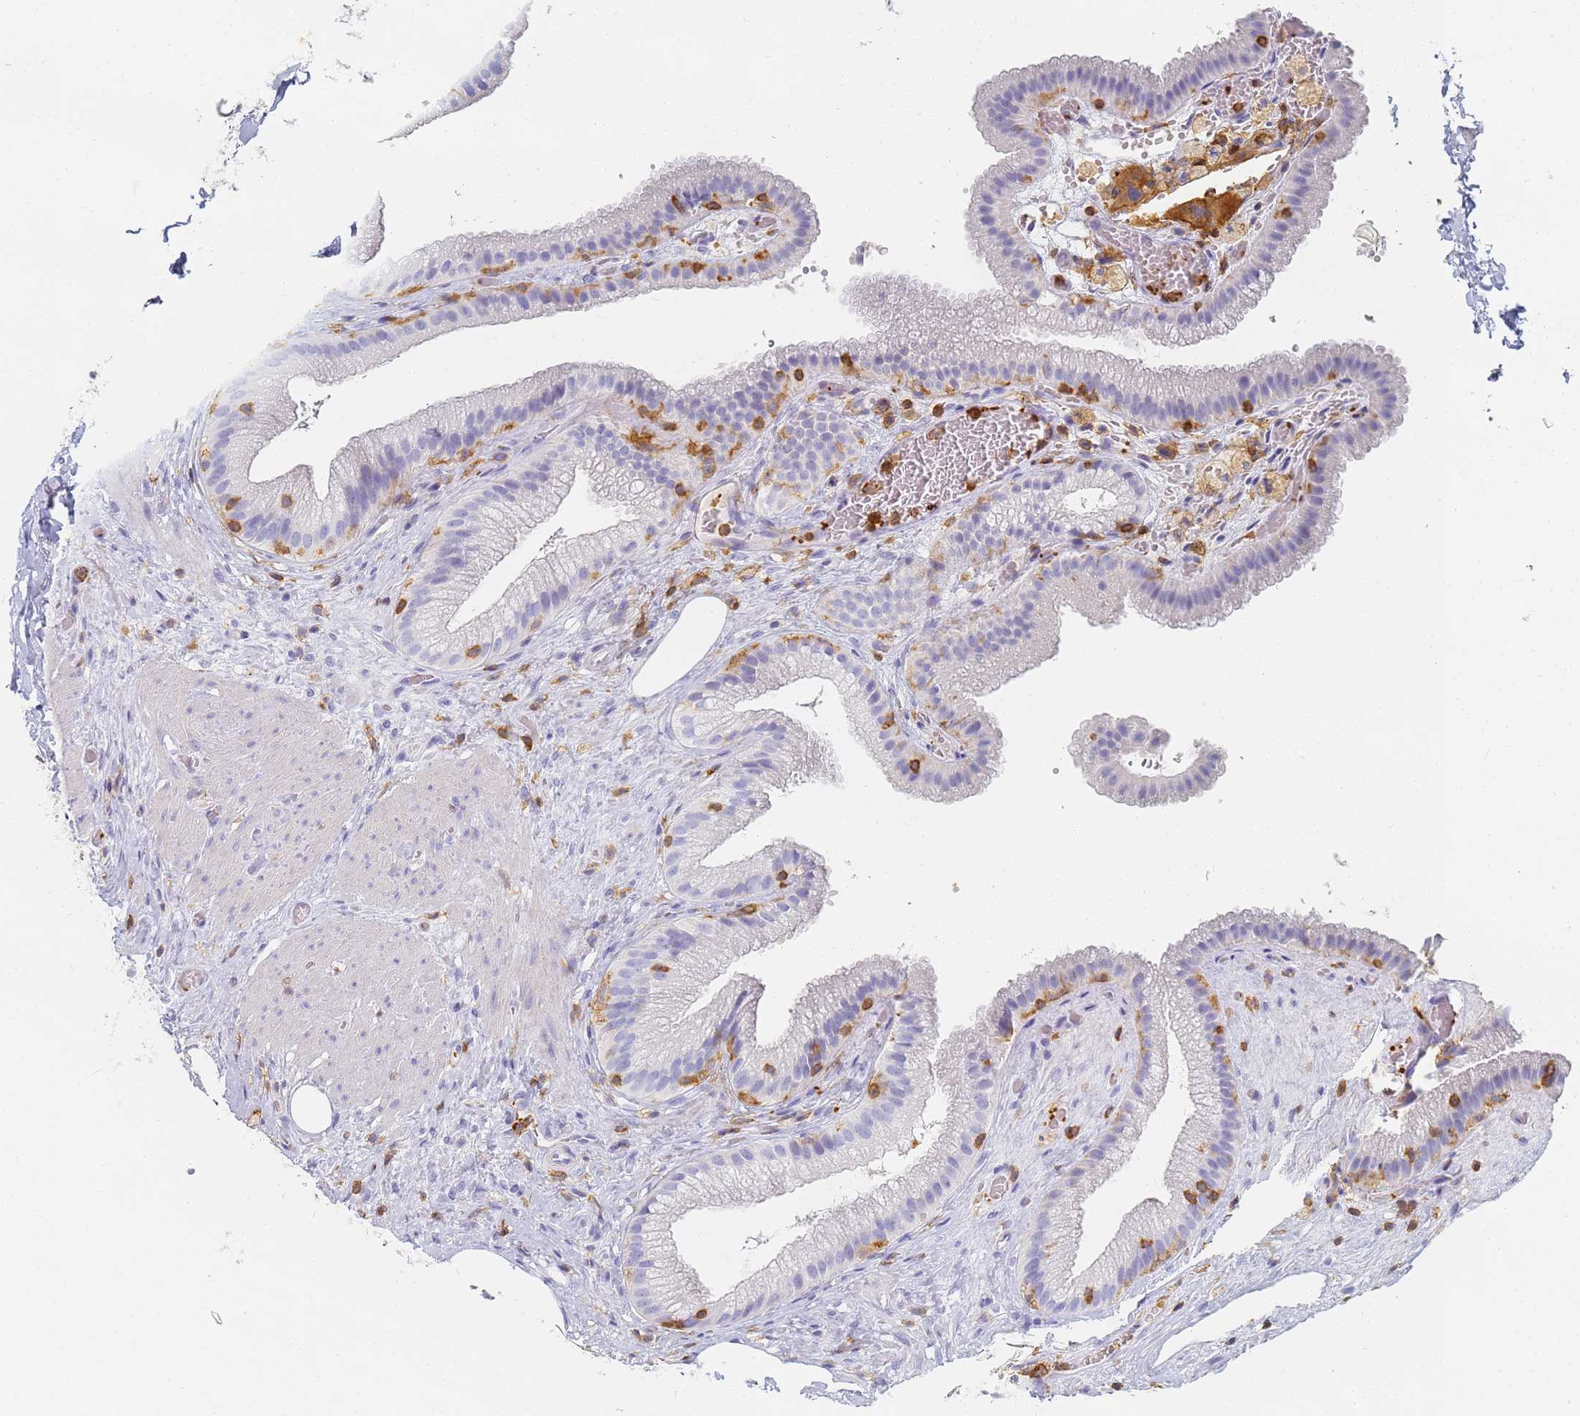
{"staining": {"intensity": "negative", "quantity": "none", "location": "none"}, "tissue": "gallbladder", "cell_type": "Glandular cells", "image_type": "normal", "snomed": [{"axis": "morphology", "description": "Normal tissue, NOS"}, {"axis": "morphology", "description": "Inflammation, NOS"}, {"axis": "topography", "description": "Gallbladder"}], "caption": "Immunohistochemical staining of unremarkable human gallbladder shows no significant expression in glandular cells.", "gene": "BIN2", "patient": {"sex": "male", "age": 51}}